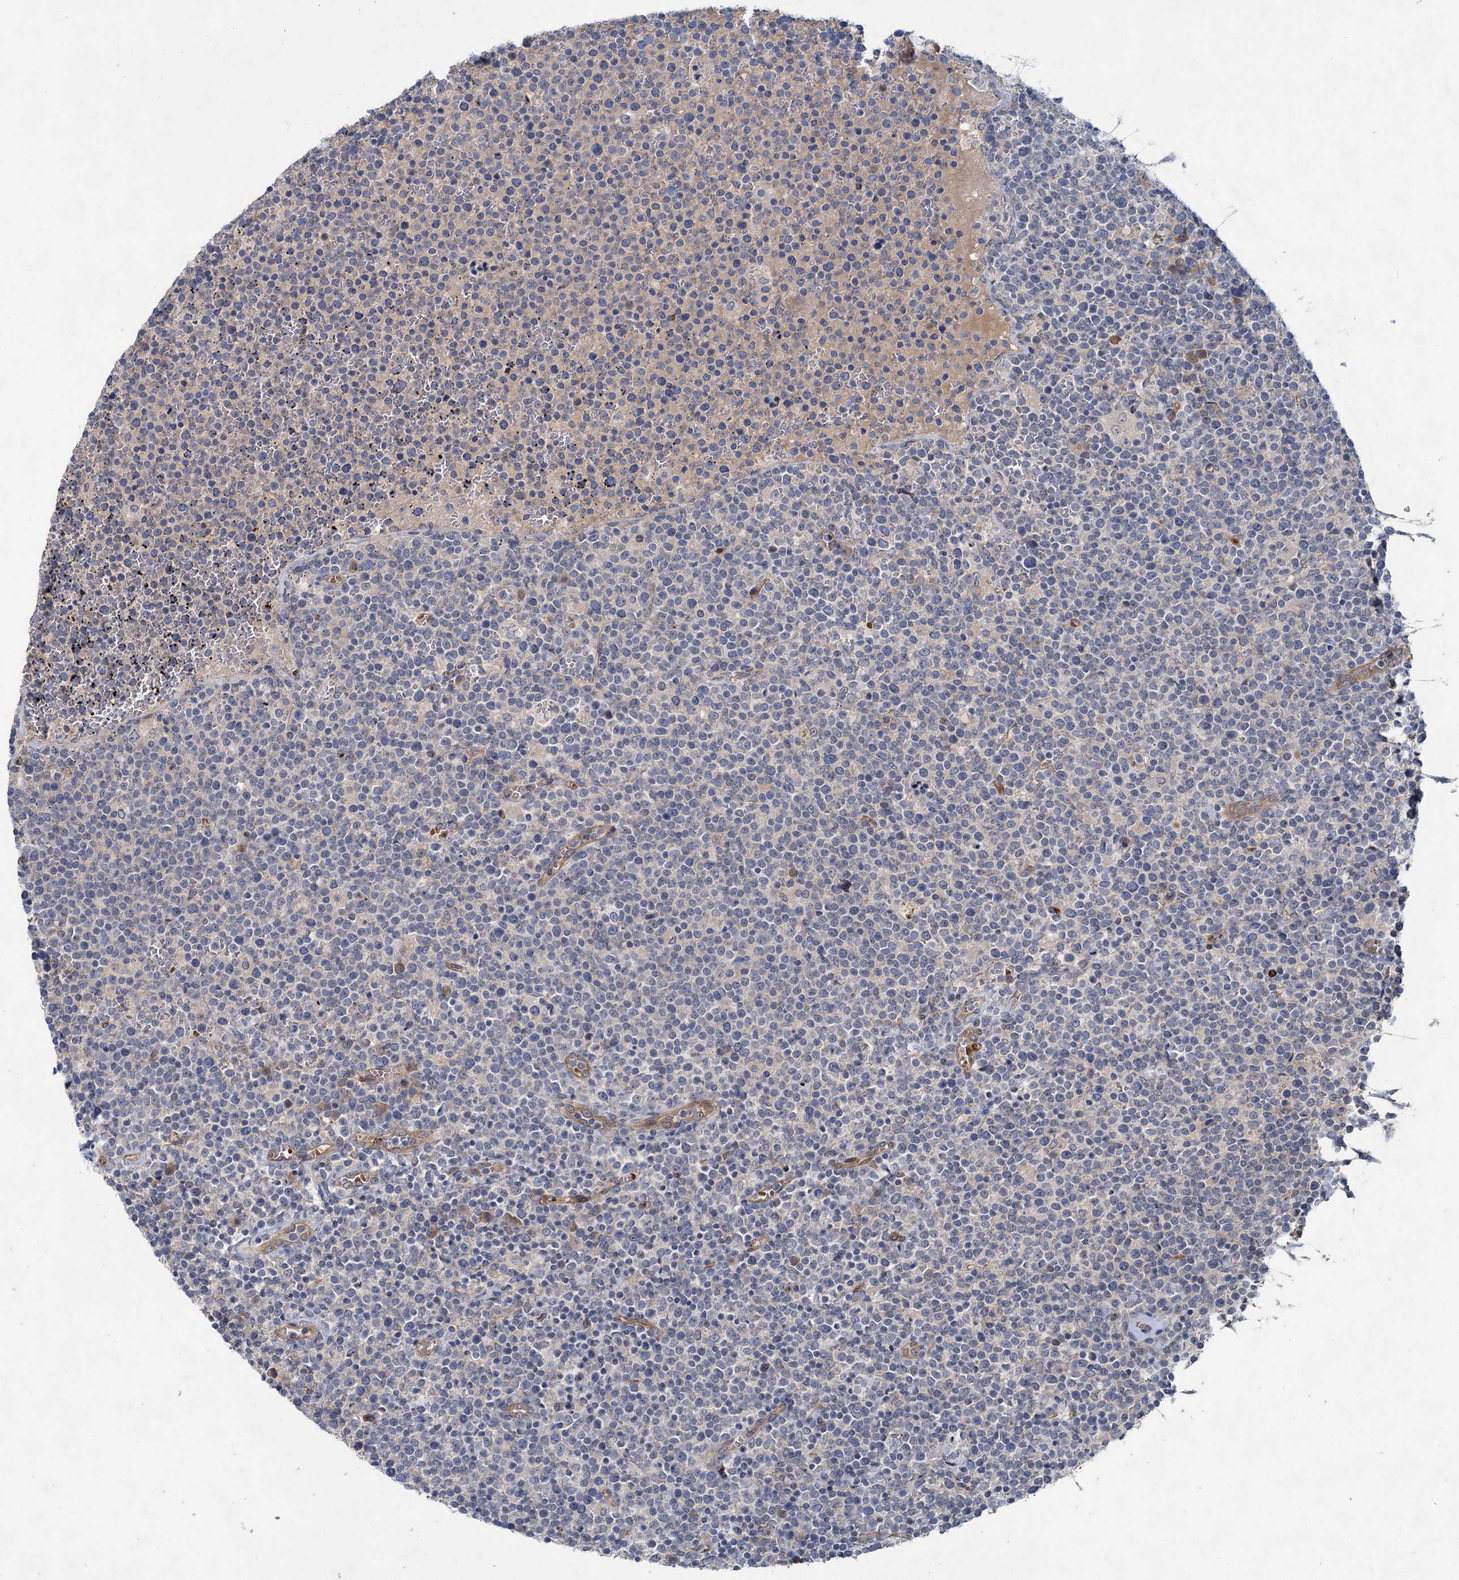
{"staining": {"intensity": "negative", "quantity": "none", "location": "none"}, "tissue": "lymphoma", "cell_type": "Tumor cells", "image_type": "cancer", "snomed": [{"axis": "morphology", "description": "Malignant lymphoma, non-Hodgkin's type, High grade"}, {"axis": "topography", "description": "Lymph node"}], "caption": "Photomicrograph shows no significant protein expression in tumor cells of malignant lymphoma, non-Hodgkin's type (high-grade). The staining is performed using DAB (3,3'-diaminobenzidine) brown chromogen with nuclei counter-stained in using hematoxylin.", "gene": "PKN2", "patient": {"sex": "male", "age": 61}}